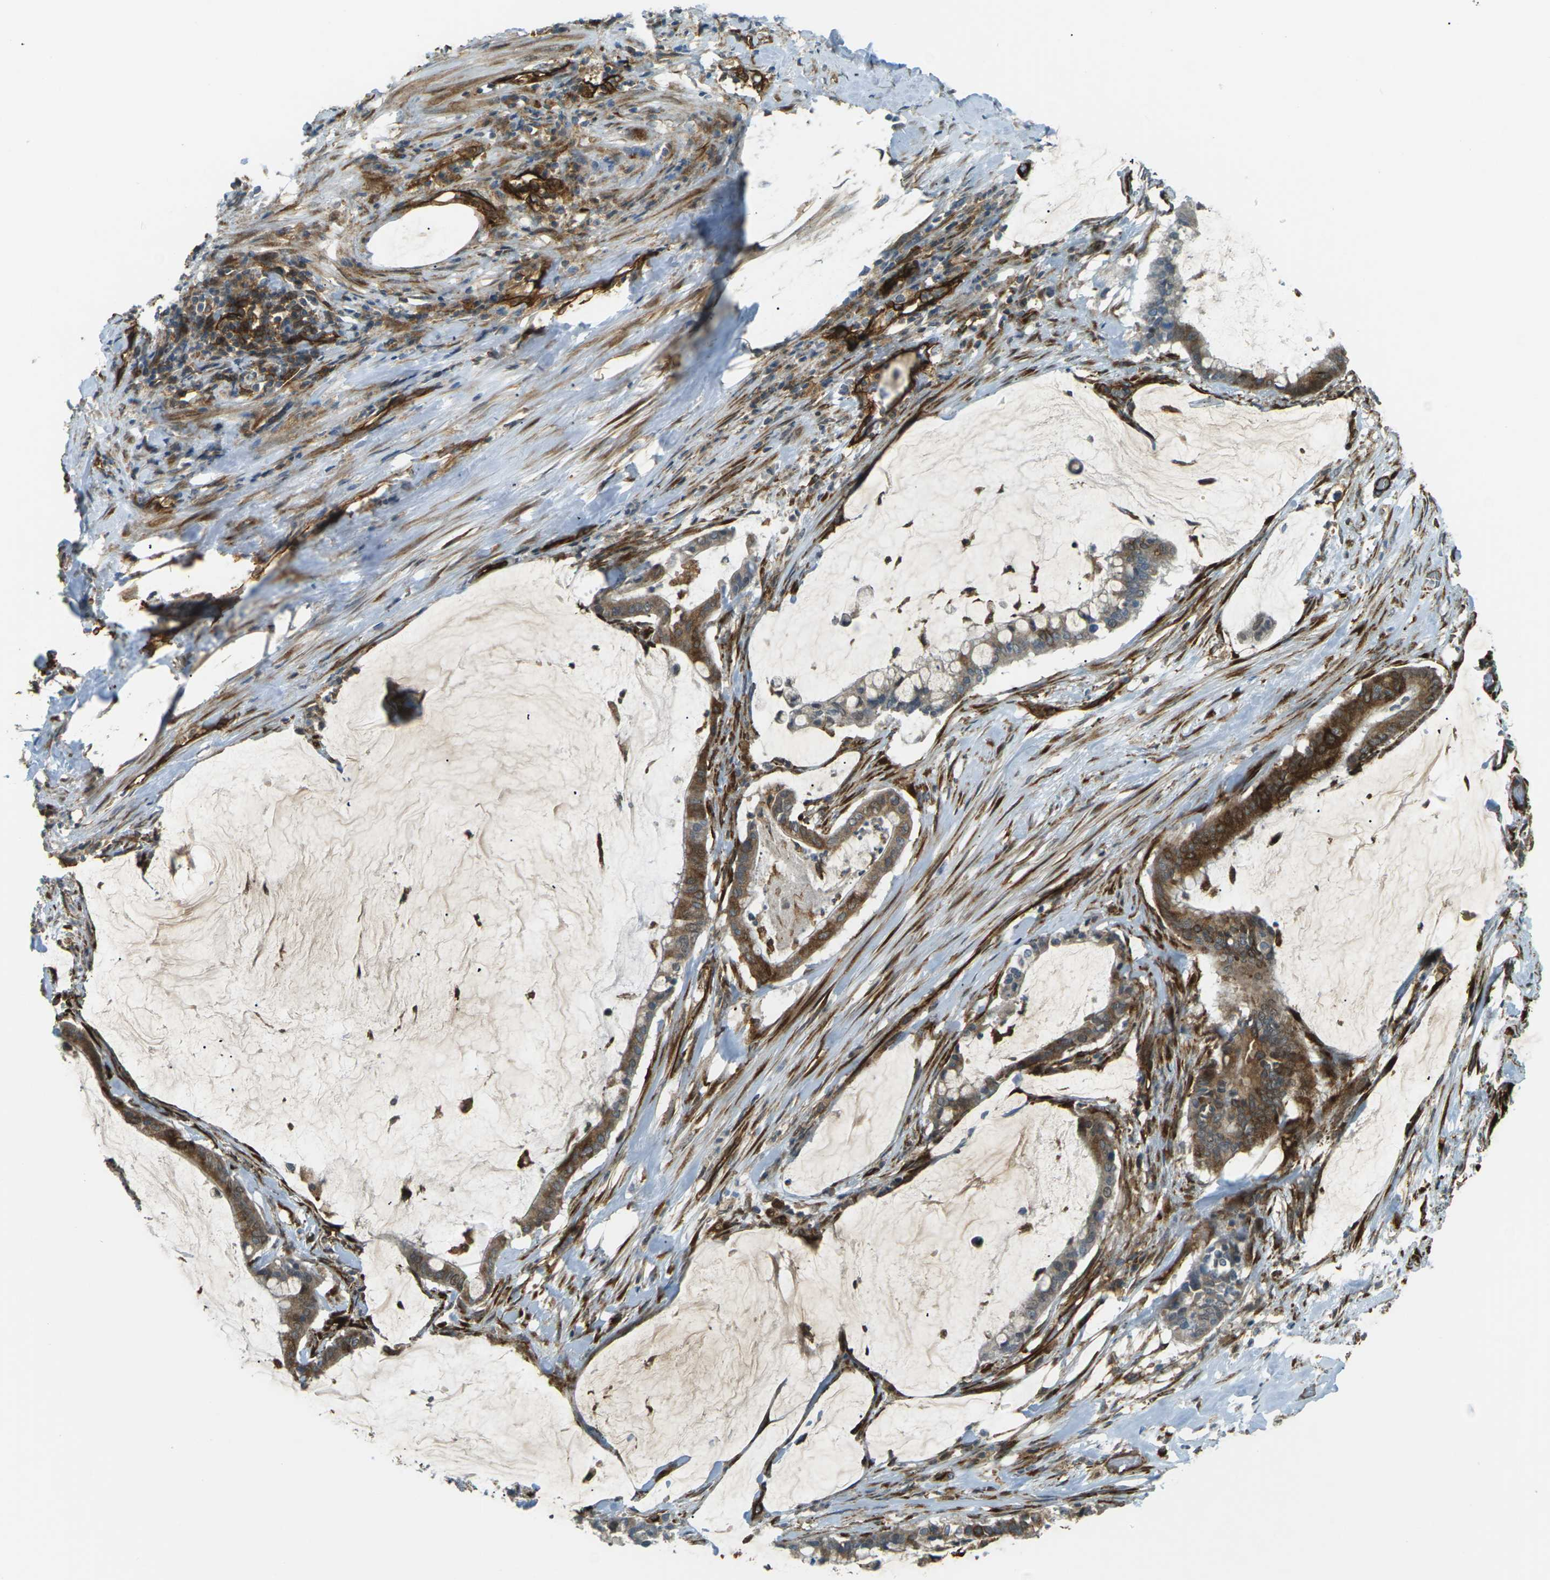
{"staining": {"intensity": "moderate", "quantity": ">75%", "location": "cytoplasmic/membranous"}, "tissue": "pancreatic cancer", "cell_type": "Tumor cells", "image_type": "cancer", "snomed": [{"axis": "morphology", "description": "Adenocarcinoma, NOS"}, {"axis": "topography", "description": "Pancreas"}], "caption": "Protein expression analysis of pancreatic cancer demonstrates moderate cytoplasmic/membranous positivity in approximately >75% of tumor cells.", "gene": "S1PR1", "patient": {"sex": "male", "age": 41}}